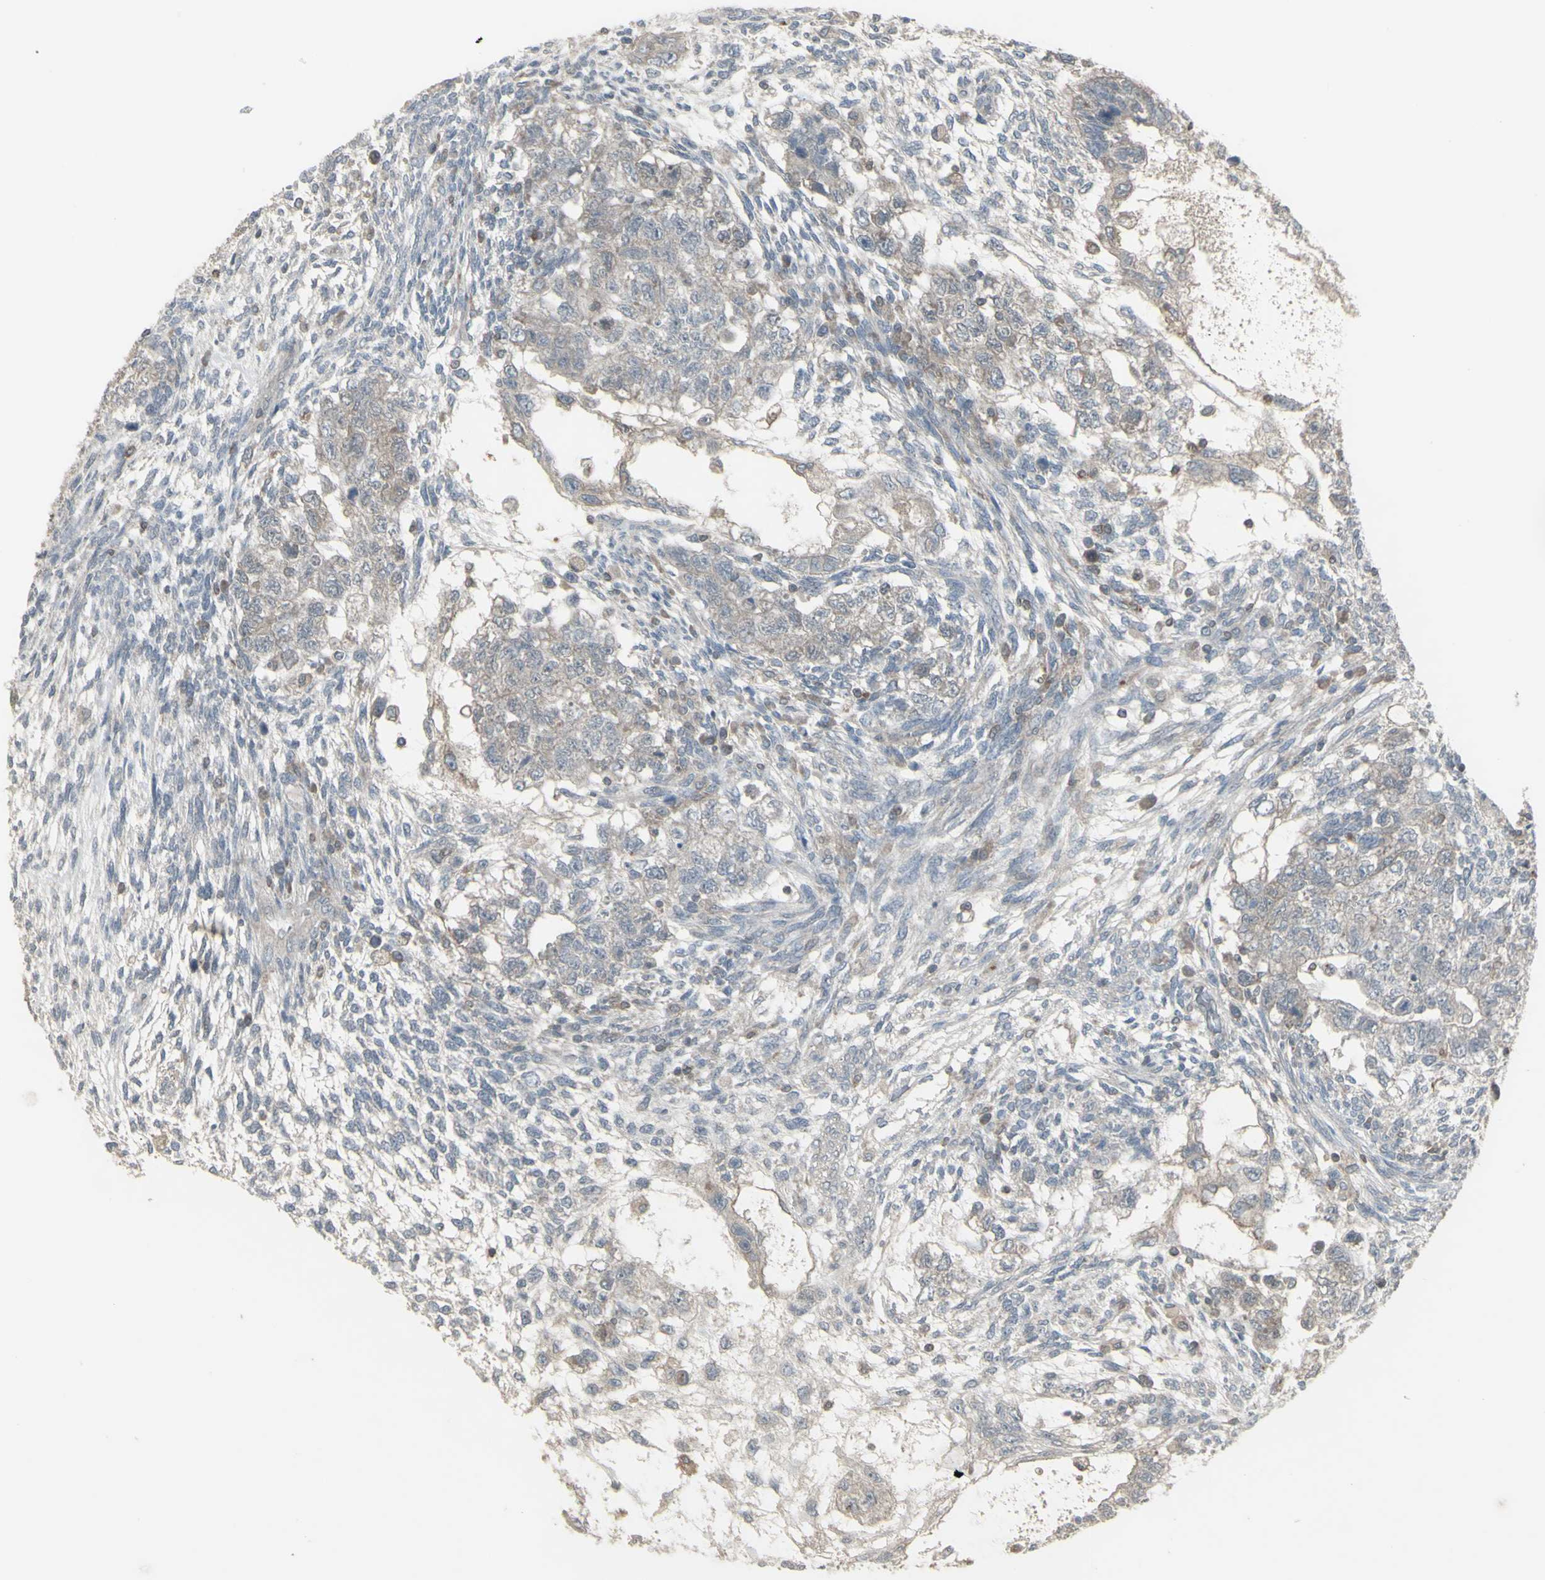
{"staining": {"intensity": "weak", "quantity": "<25%", "location": "cytoplasmic/membranous"}, "tissue": "testis cancer", "cell_type": "Tumor cells", "image_type": "cancer", "snomed": [{"axis": "morphology", "description": "Normal tissue, NOS"}, {"axis": "morphology", "description": "Carcinoma, Embryonal, NOS"}, {"axis": "topography", "description": "Testis"}], "caption": "A histopathology image of human testis cancer (embryonal carcinoma) is negative for staining in tumor cells.", "gene": "CSK", "patient": {"sex": "male", "age": 36}}